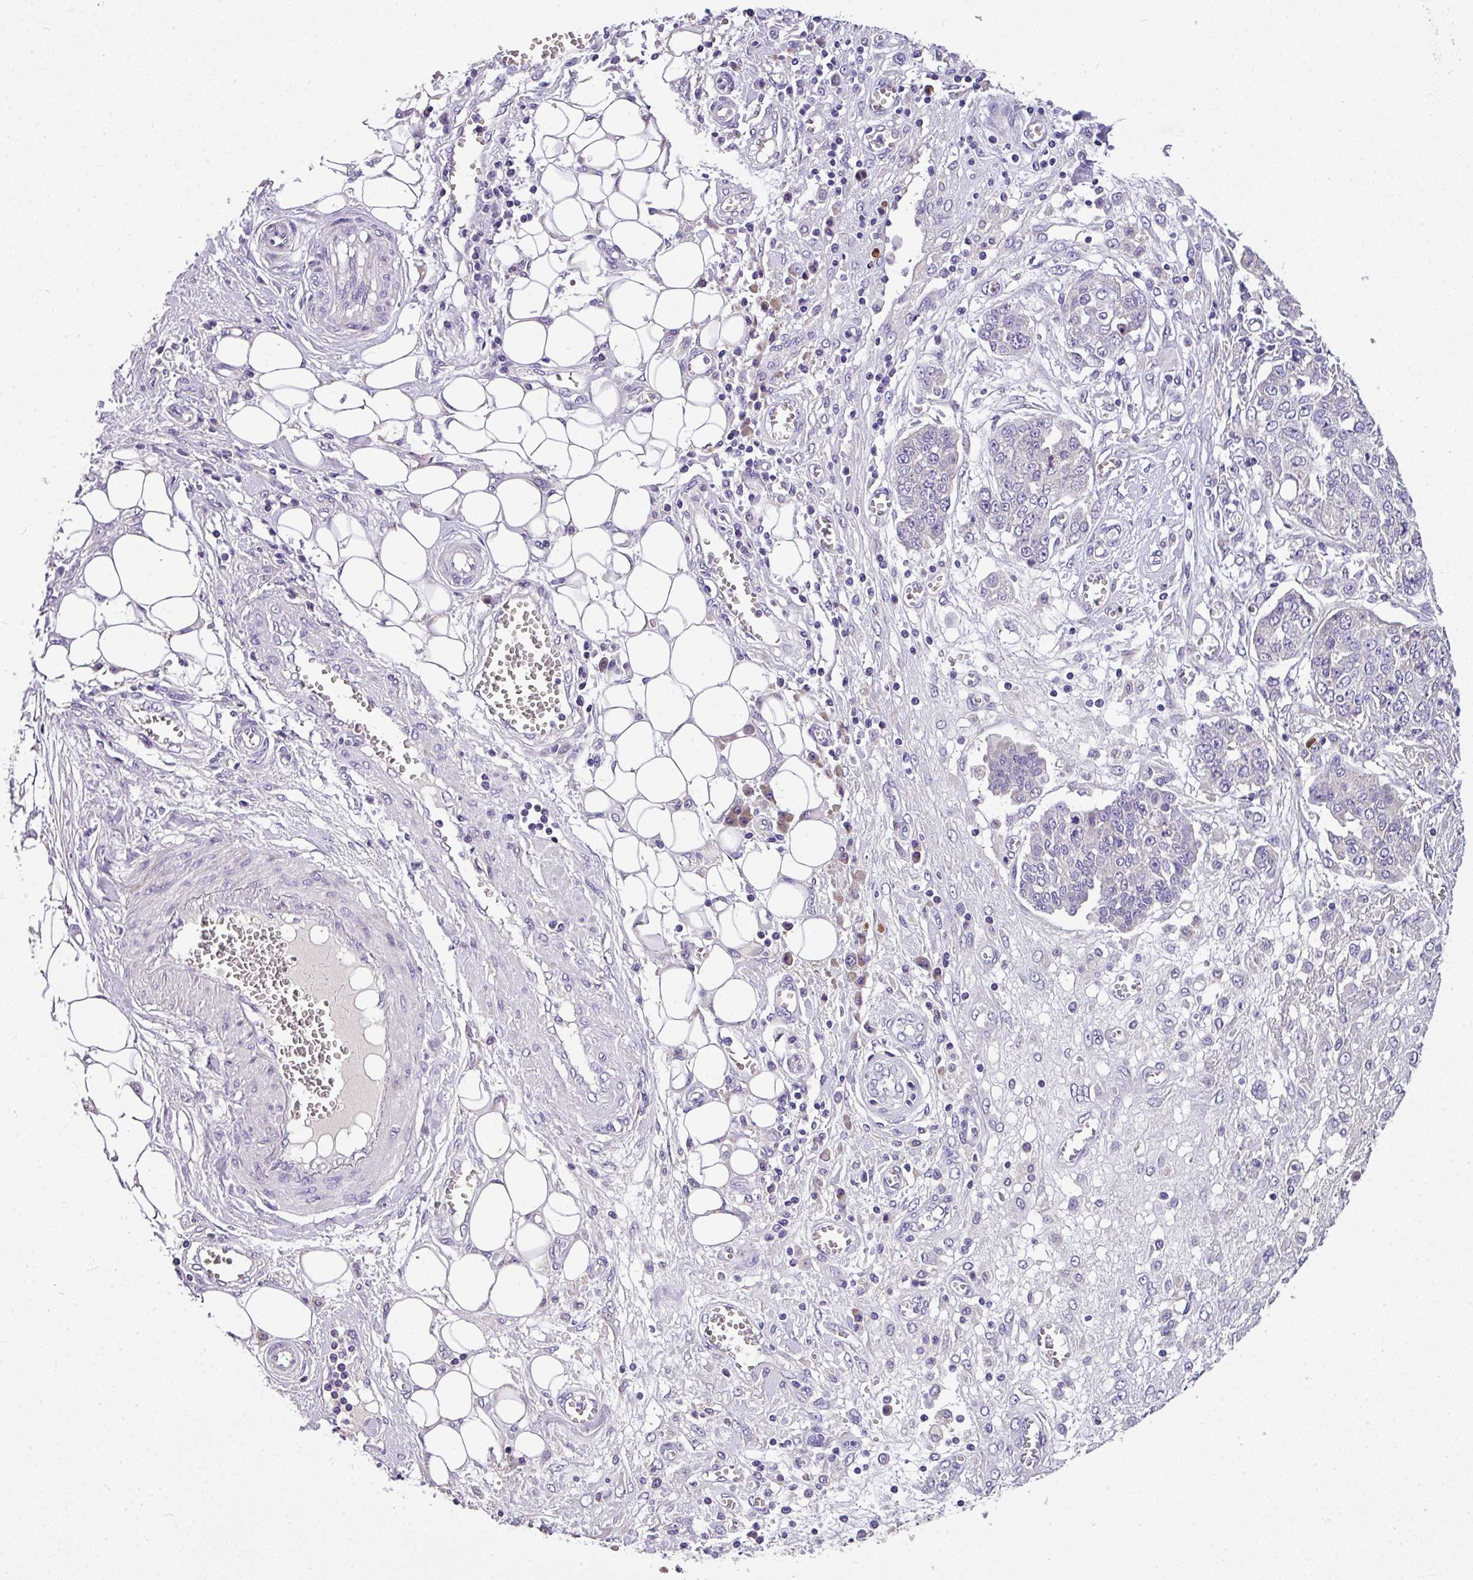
{"staining": {"intensity": "negative", "quantity": "none", "location": "none"}, "tissue": "ovarian cancer", "cell_type": "Tumor cells", "image_type": "cancer", "snomed": [{"axis": "morphology", "description": "Cystadenocarcinoma, serous, NOS"}, {"axis": "topography", "description": "Soft tissue"}, {"axis": "topography", "description": "Ovary"}], "caption": "This is a image of IHC staining of ovarian serous cystadenocarcinoma, which shows no staining in tumor cells.", "gene": "ANXA2R", "patient": {"sex": "female", "age": 57}}